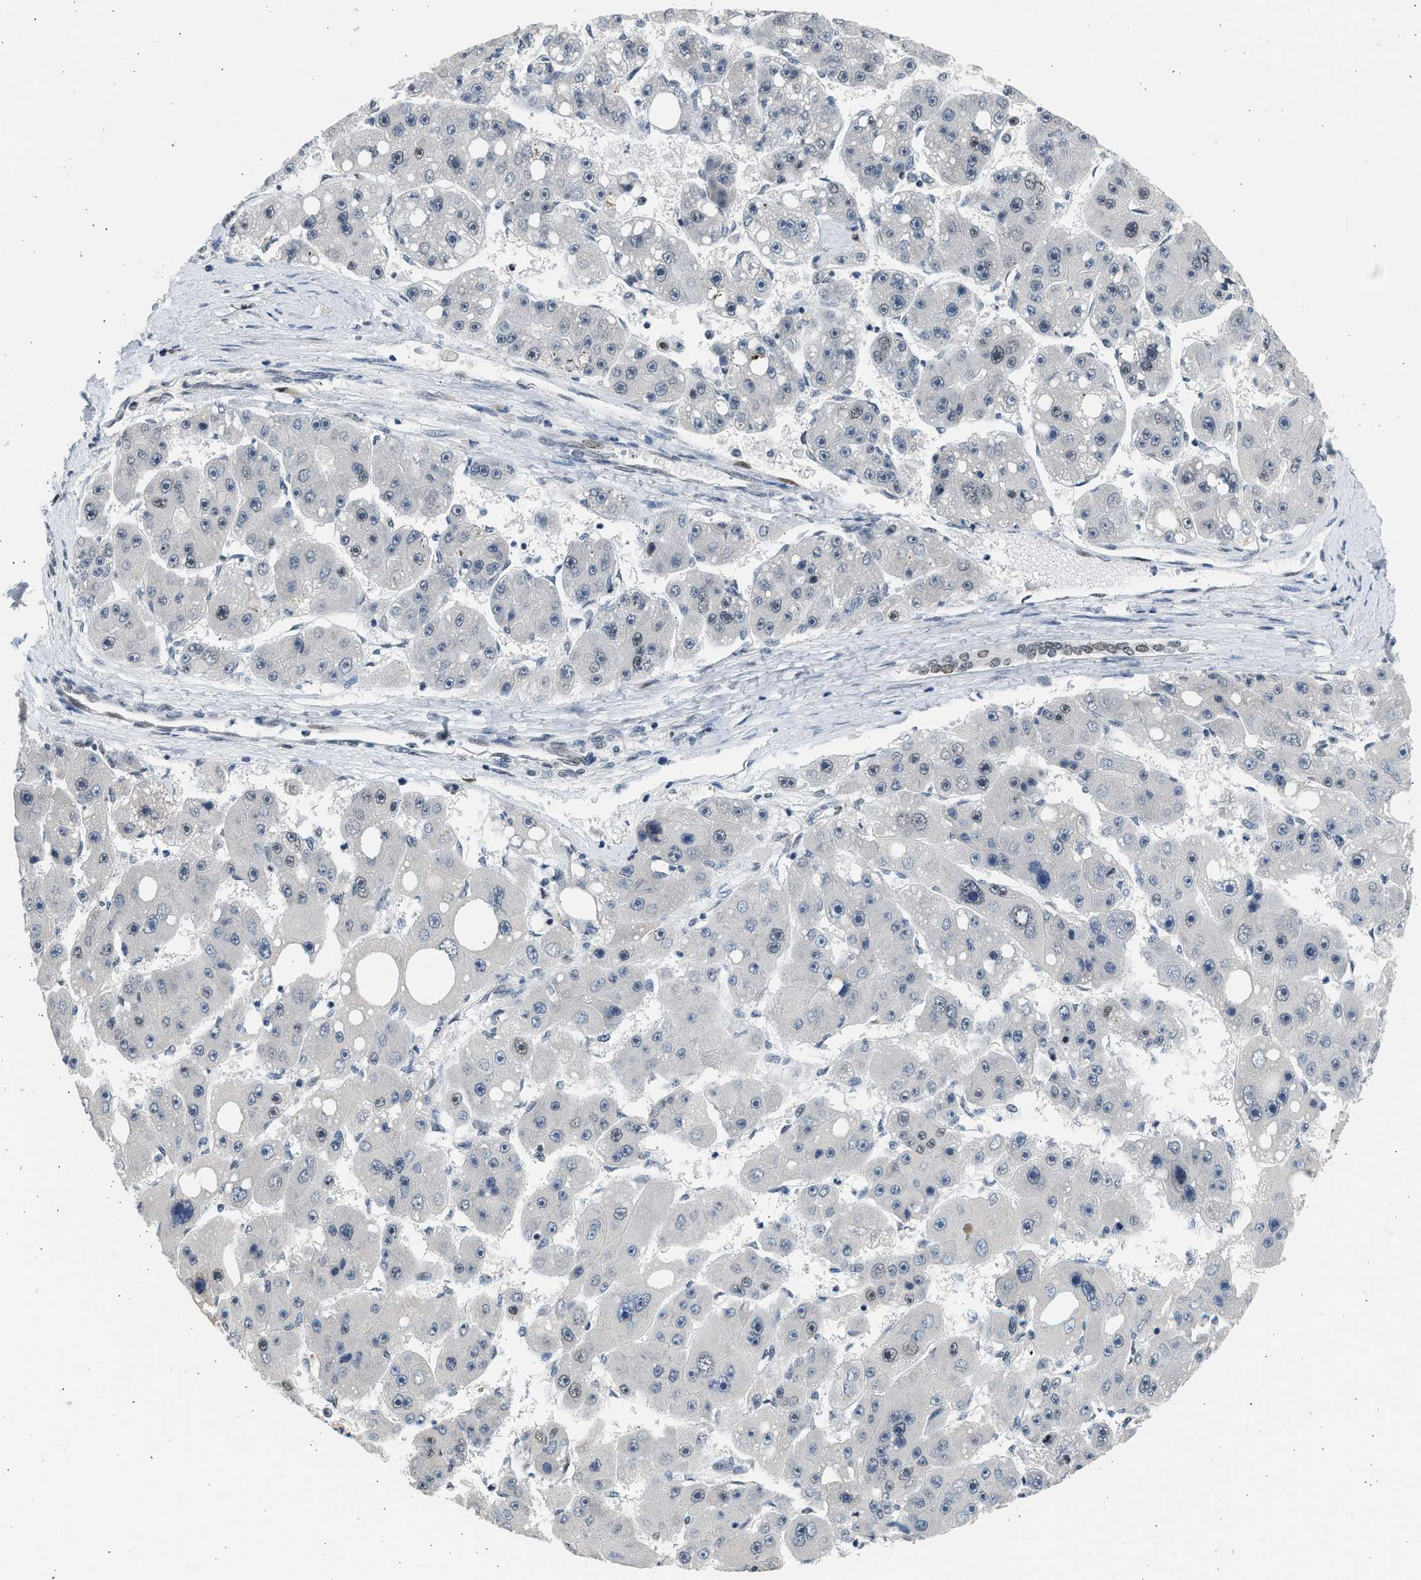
{"staining": {"intensity": "moderate", "quantity": "<25%", "location": "nuclear"}, "tissue": "liver cancer", "cell_type": "Tumor cells", "image_type": "cancer", "snomed": [{"axis": "morphology", "description": "Carcinoma, Hepatocellular, NOS"}, {"axis": "topography", "description": "Liver"}], "caption": "IHC (DAB (3,3'-diaminobenzidine)) staining of human liver hepatocellular carcinoma shows moderate nuclear protein expression in about <25% of tumor cells.", "gene": "HMGN3", "patient": {"sex": "female", "age": 61}}